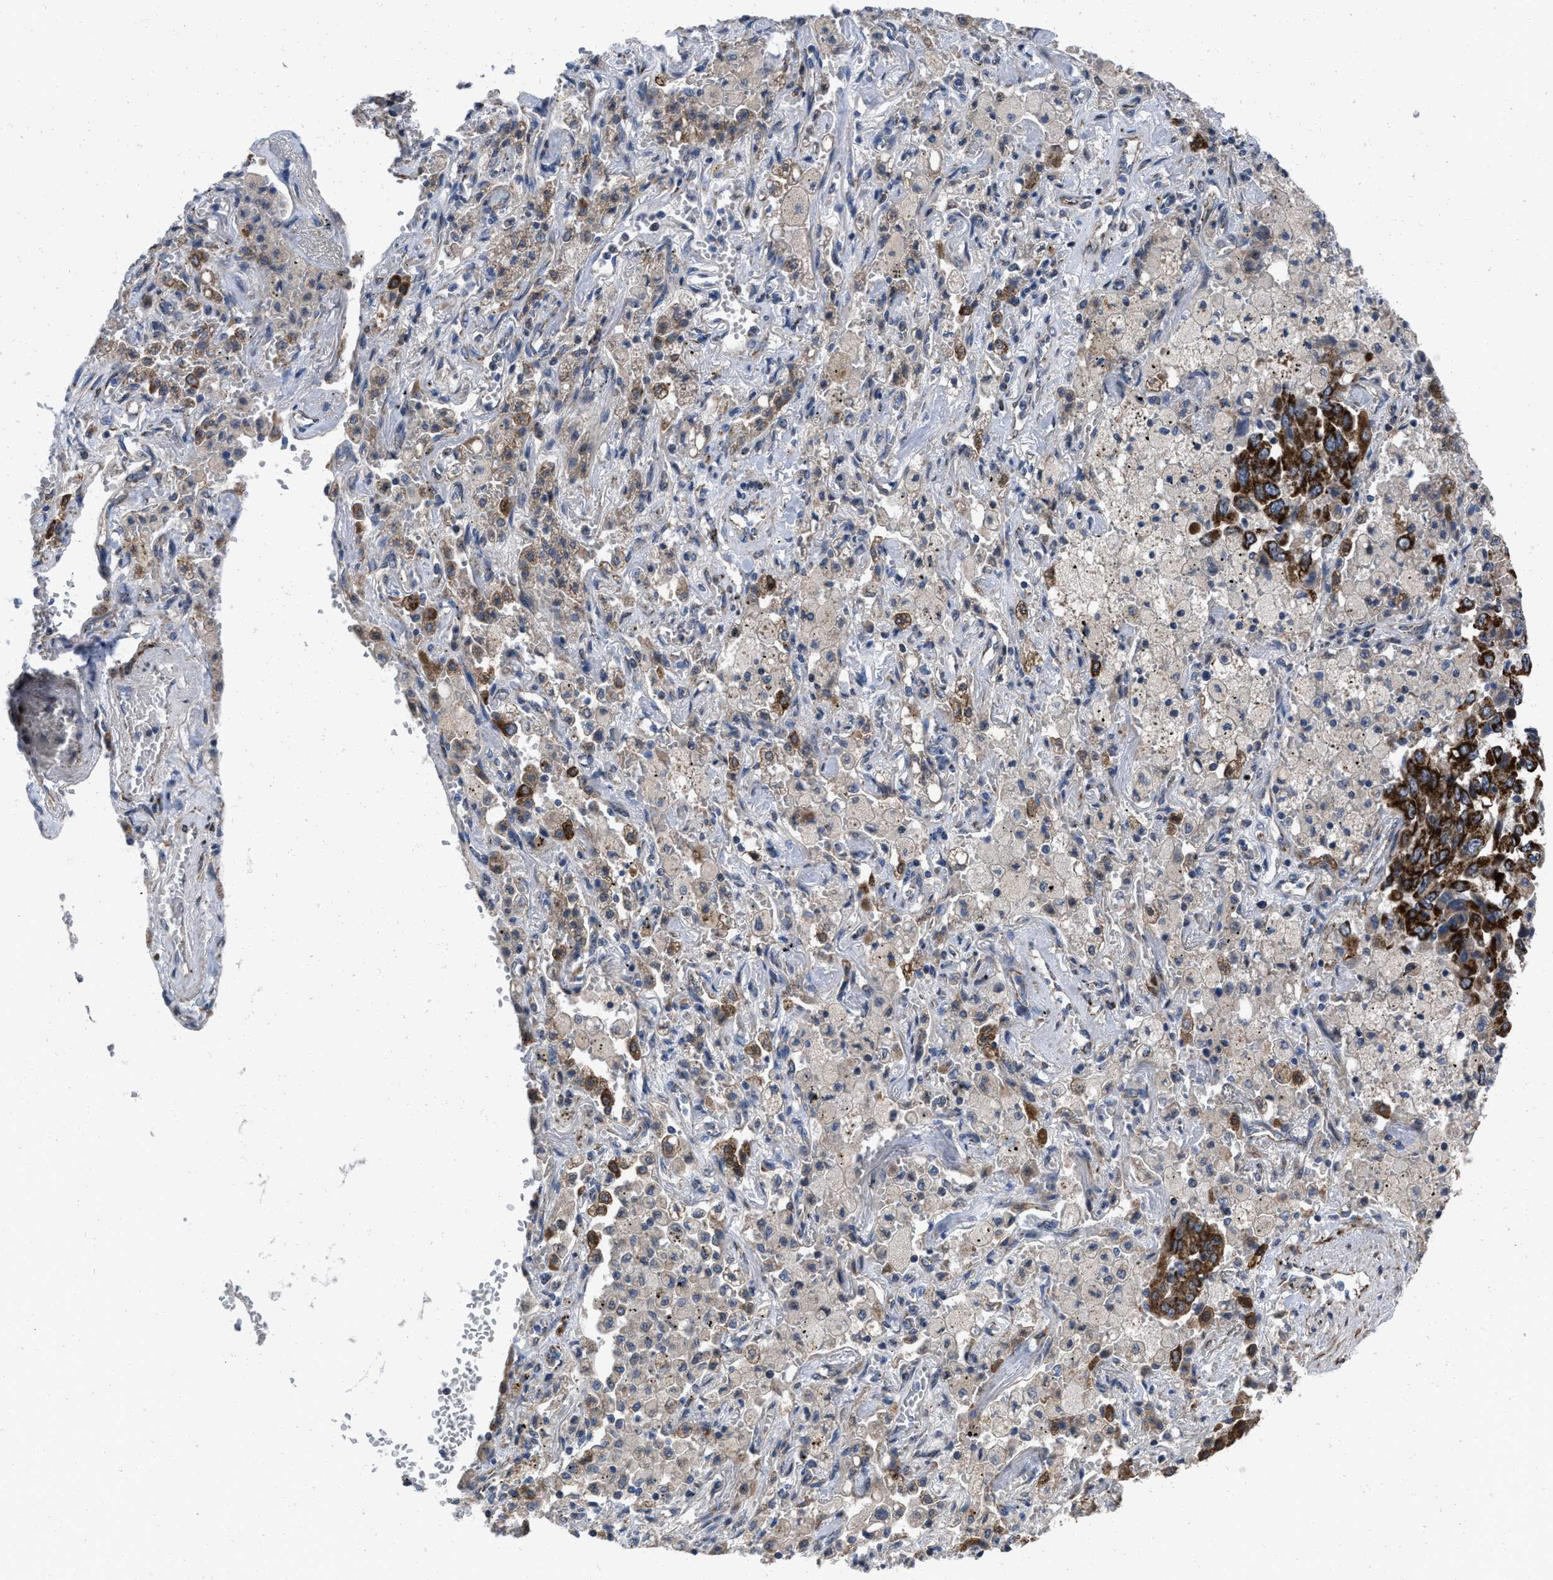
{"staining": {"intensity": "strong", "quantity": ">75%", "location": "cytoplasmic/membranous"}, "tissue": "lung cancer", "cell_type": "Tumor cells", "image_type": "cancer", "snomed": [{"axis": "morphology", "description": "Adenocarcinoma, NOS"}, {"axis": "topography", "description": "Lung"}], "caption": "Protein expression analysis of human lung cancer (adenocarcinoma) reveals strong cytoplasmic/membranous positivity in approximately >75% of tumor cells.", "gene": "AKAP1", "patient": {"sex": "female", "age": 65}}